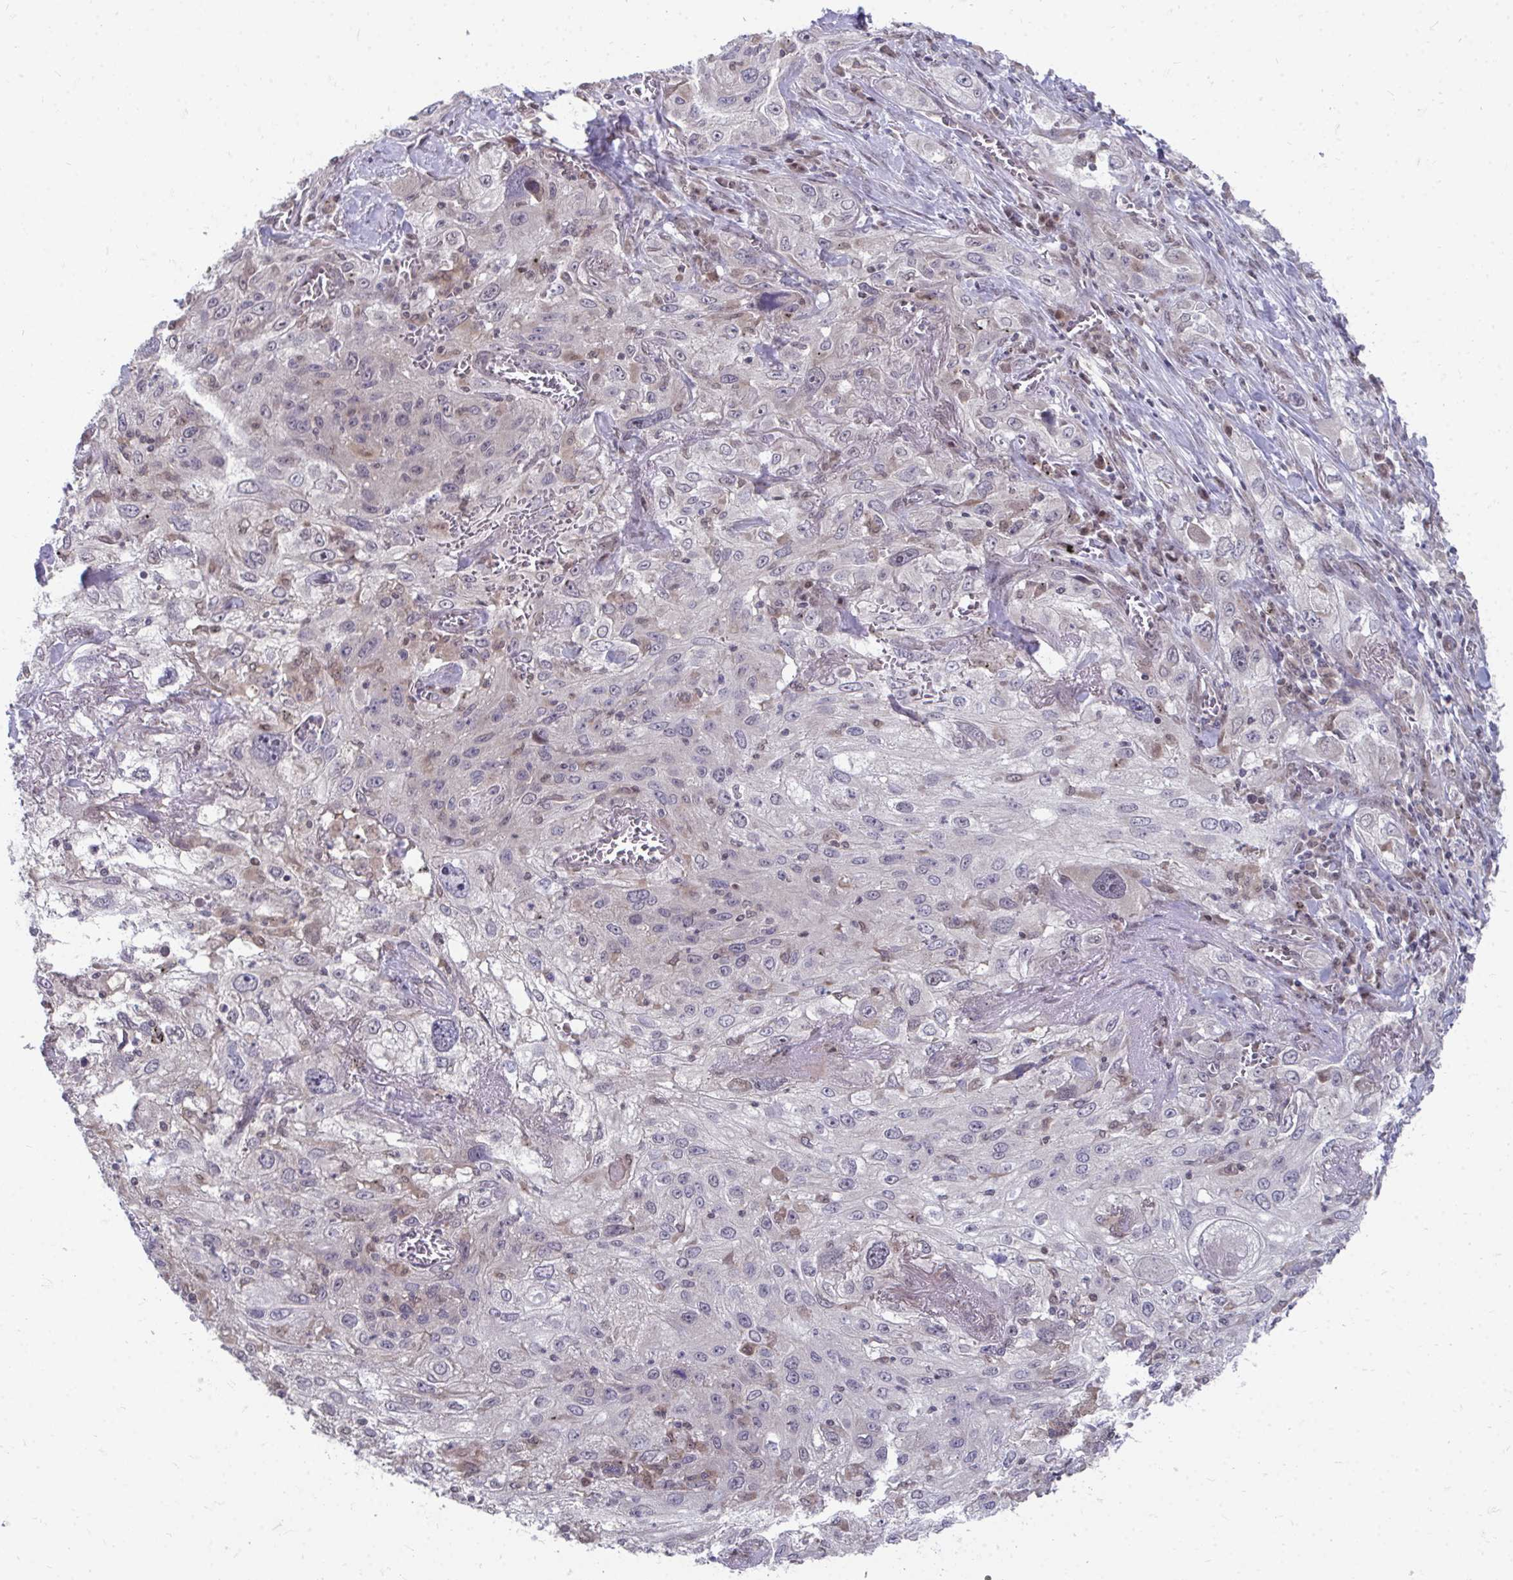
{"staining": {"intensity": "negative", "quantity": "none", "location": "none"}, "tissue": "lung cancer", "cell_type": "Tumor cells", "image_type": "cancer", "snomed": [{"axis": "morphology", "description": "Squamous cell carcinoma, NOS"}, {"axis": "topography", "description": "Lung"}], "caption": "Histopathology image shows no protein staining in tumor cells of lung cancer tissue.", "gene": "MROH8", "patient": {"sex": "female", "age": 69}}